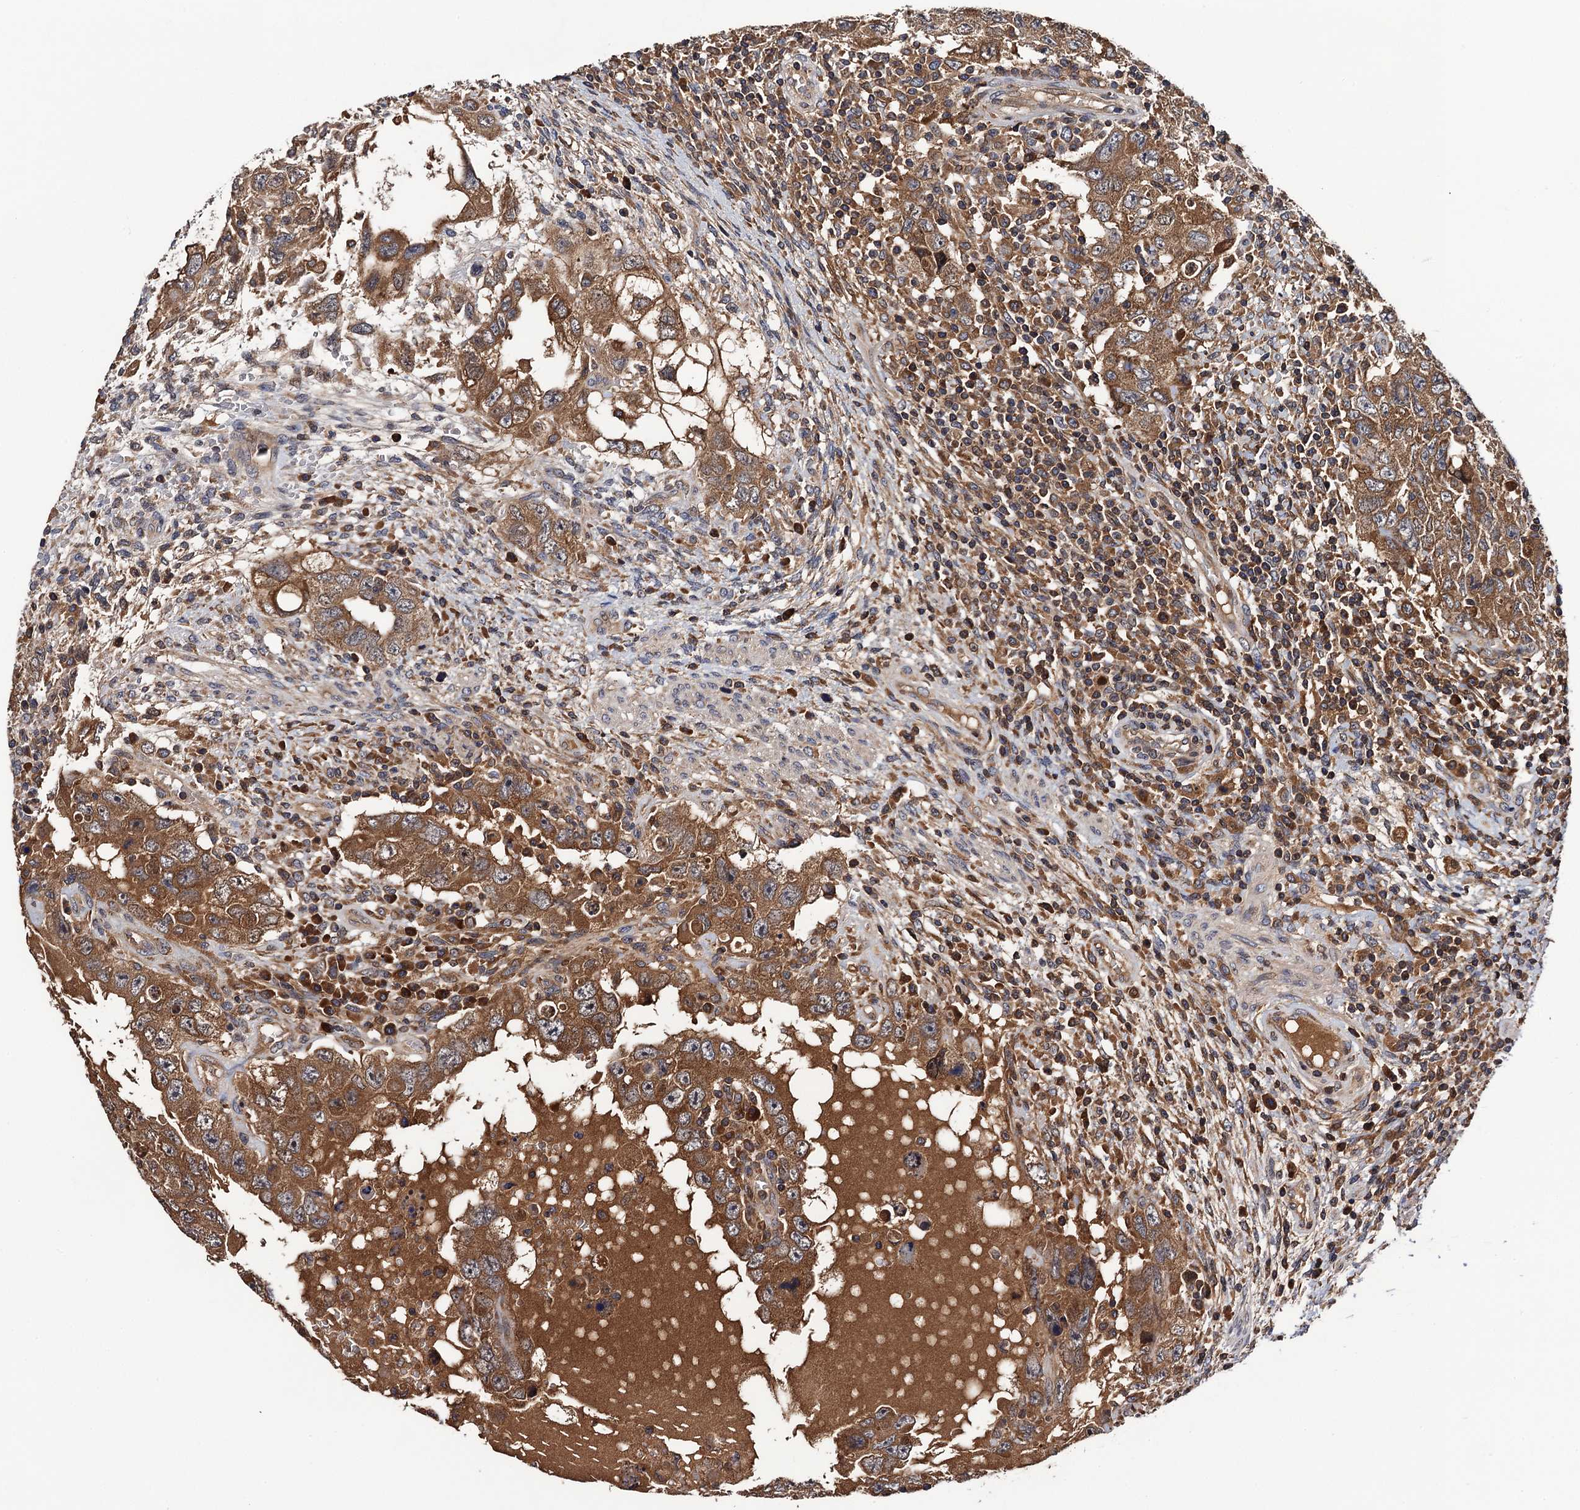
{"staining": {"intensity": "moderate", "quantity": ">75%", "location": "cytoplasmic/membranous"}, "tissue": "testis cancer", "cell_type": "Tumor cells", "image_type": "cancer", "snomed": [{"axis": "morphology", "description": "Carcinoma, Embryonal, NOS"}, {"axis": "topography", "description": "Testis"}], "caption": "Human testis cancer stained with a brown dye exhibits moderate cytoplasmic/membranous positive staining in about >75% of tumor cells.", "gene": "RGS11", "patient": {"sex": "male", "age": 26}}